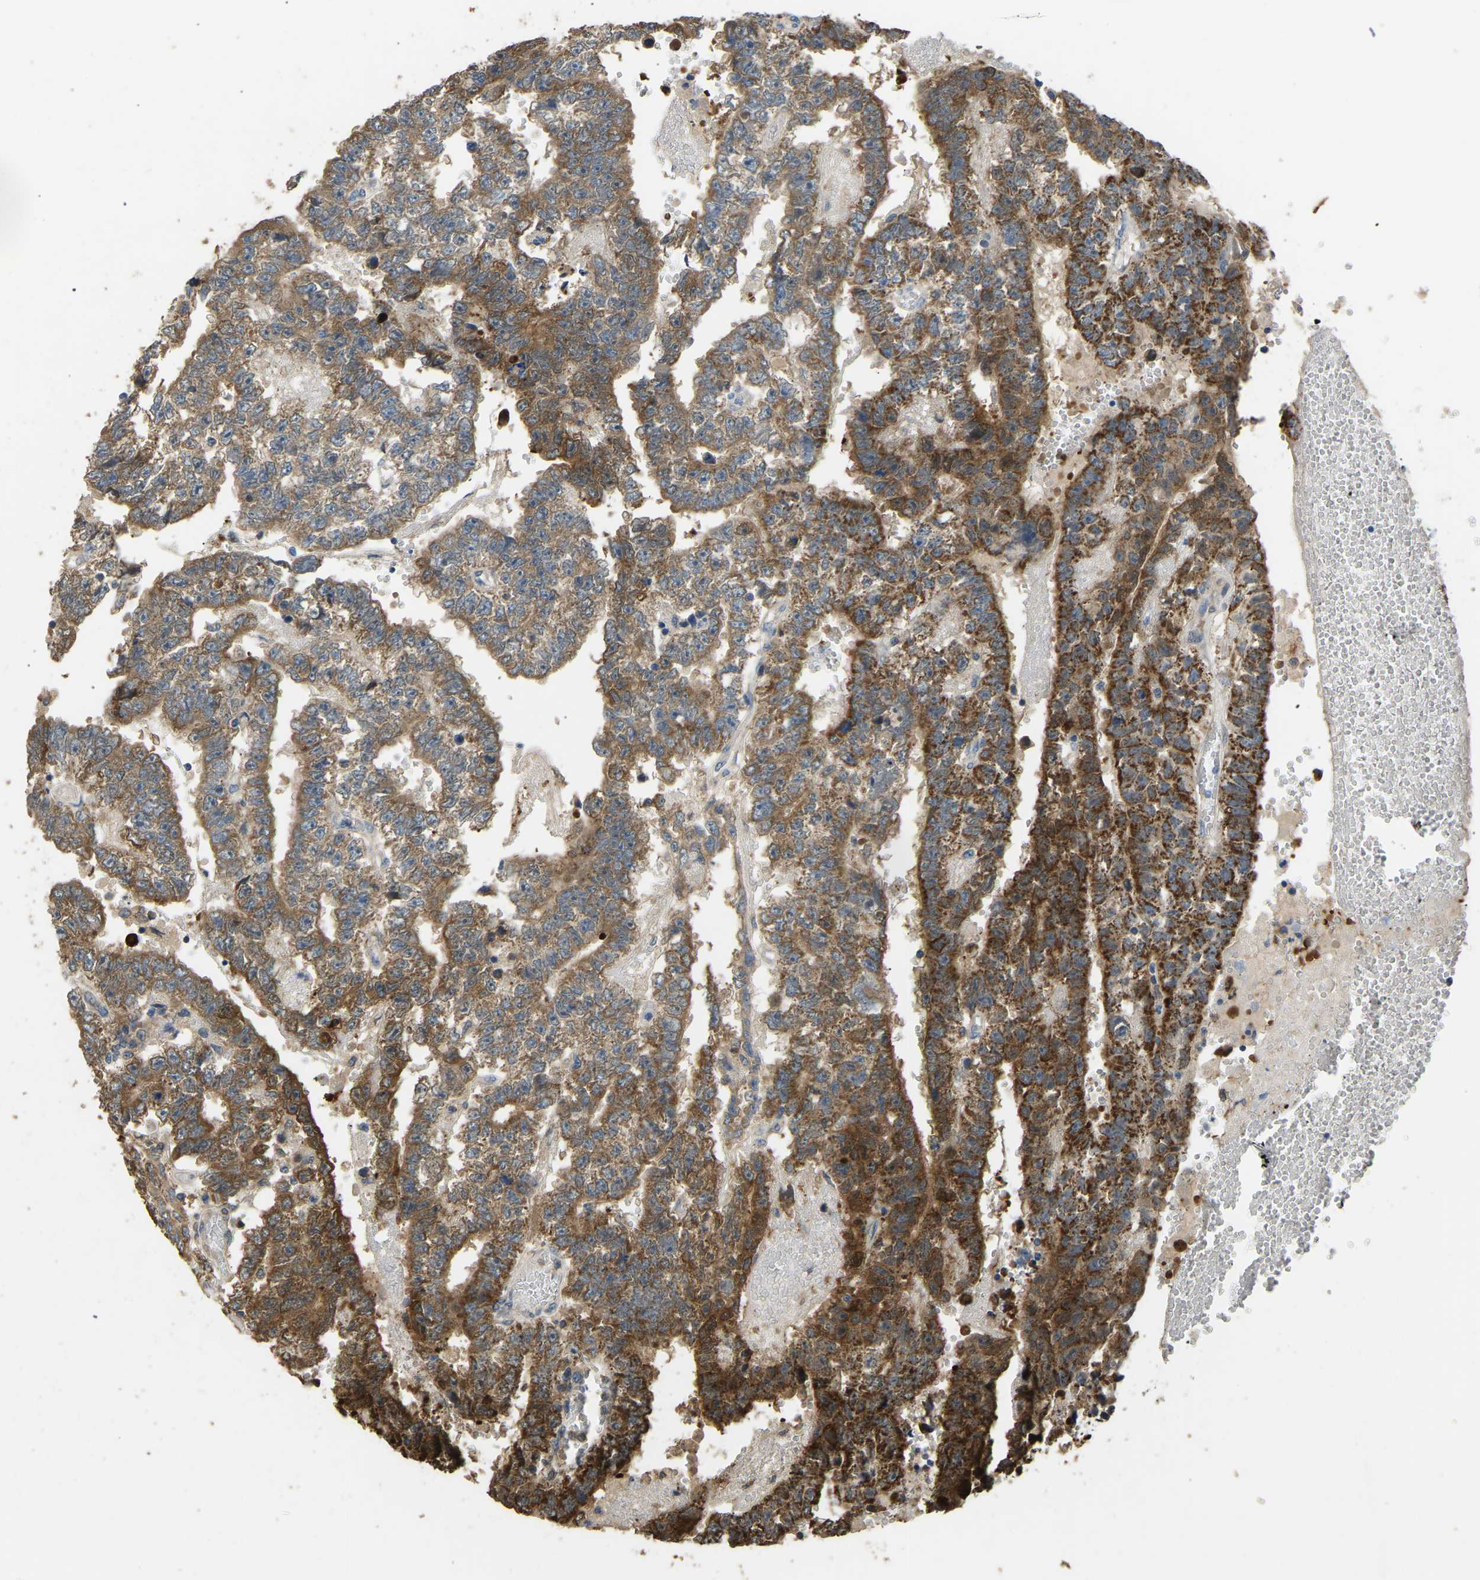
{"staining": {"intensity": "strong", "quantity": ">75%", "location": "cytoplasmic/membranous"}, "tissue": "testis cancer", "cell_type": "Tumor cells", "image_type": "cancer", "snomed": [{"axis": "morphology", "description": "Carcinoma, Embryonal, NOS"}, {"axis": "topography", "description": "Testis"}], "caption": "Protein positivity by immunohistochemistry (IHC) exhibits strong cytoplasmic/membranous staining in about >75% of tumor cells in testis cancer.", "gene": "TUFM", "patient": {"sex": "male", "age": 25}}